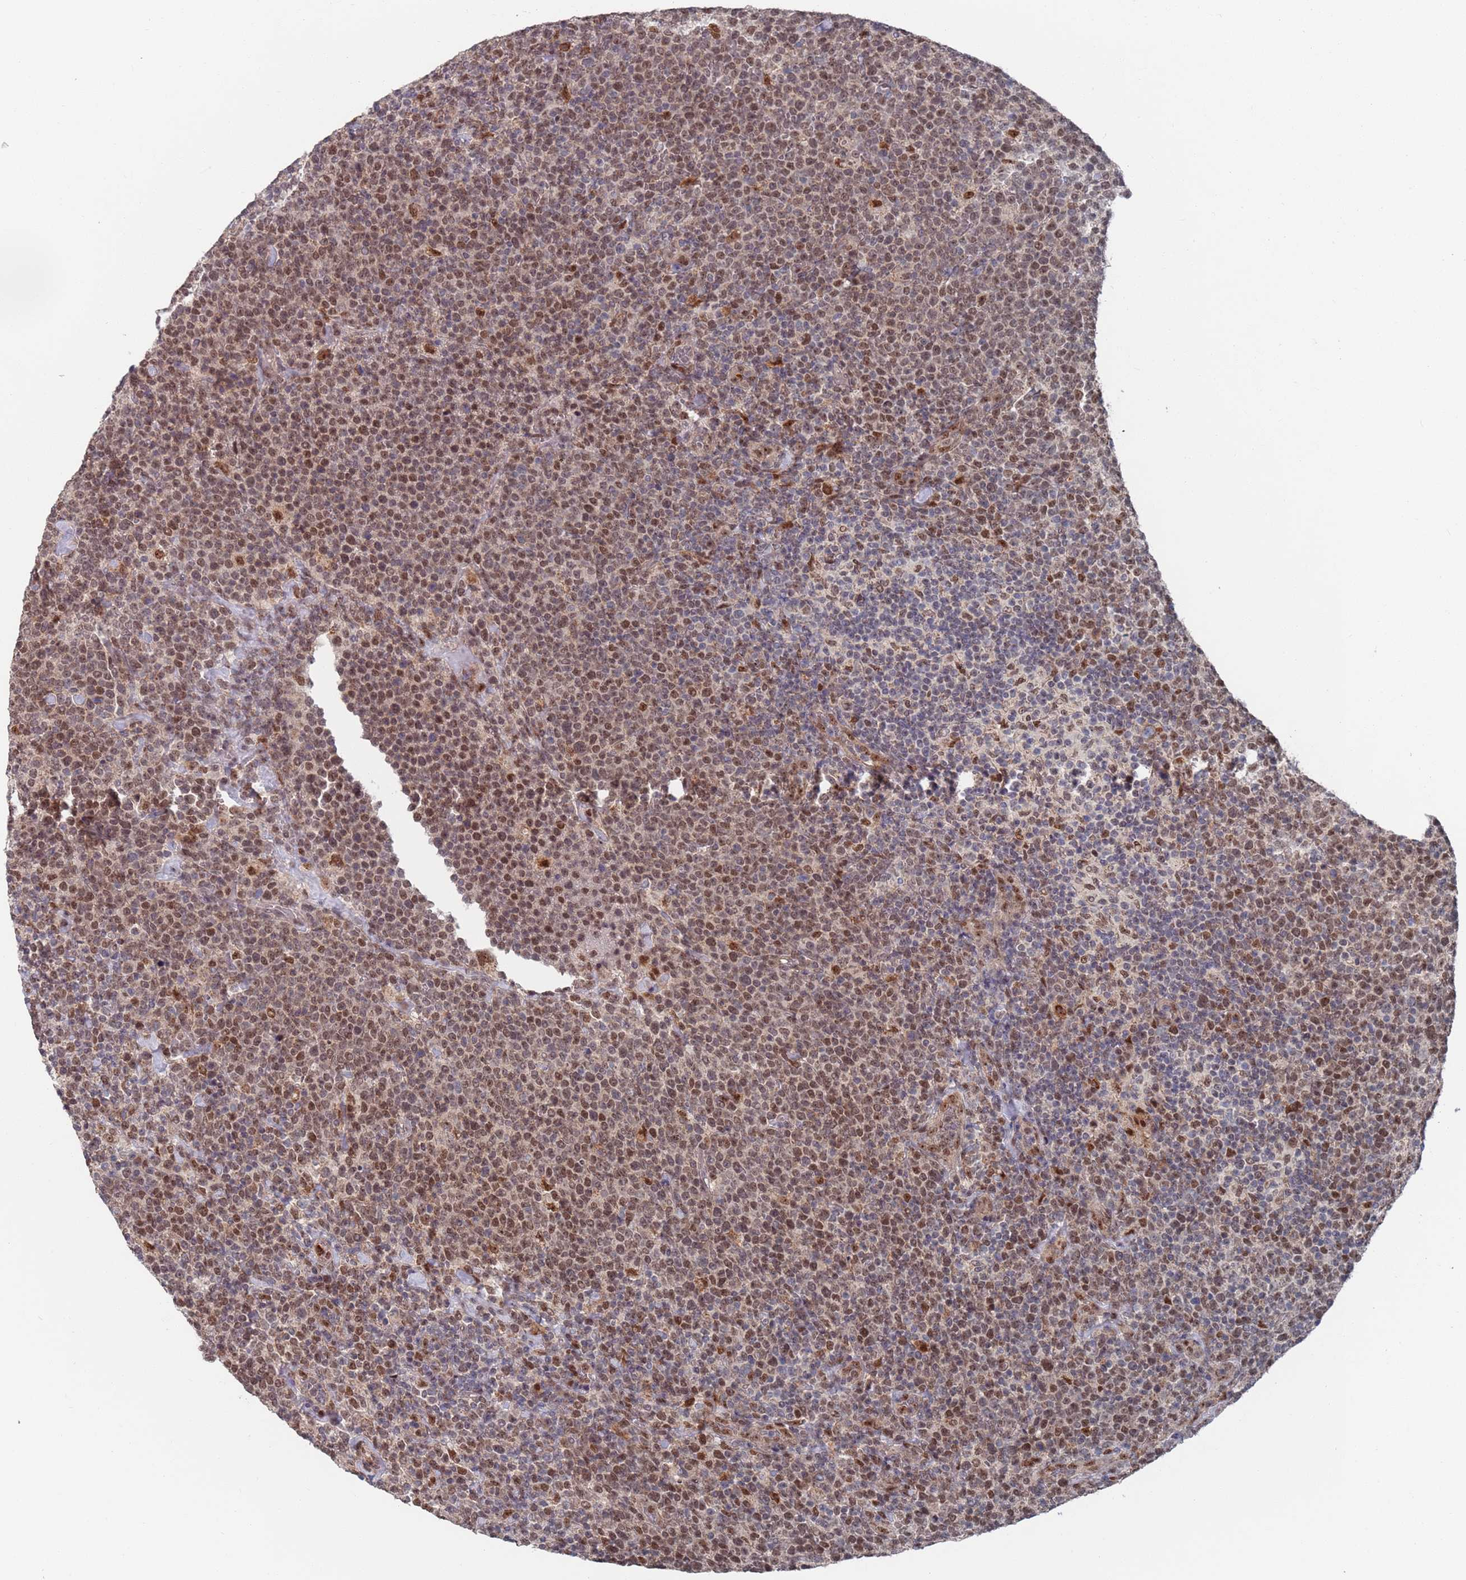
{"staining": {"intensity": "moderate", "quantity": ">75%", "location": "nuclear"}, "tissue": "lymphoma", "cell_type": "Tumor cells", "image_type": "cancer", "snomed": [{"axis": "morphology", "description": "Malignant lymphoma, non-Hodgkin's type, High grade"}, {"axis": "topography", "description": "Lymph node"}], "caption": "Immunohistochemistry of human lymphoma displays medium levels of moderate nuclear positivity in about >75% of tumor cells. The staining is performed using DAB (3,3'-diaminobenzidine) brown chromogen to label protein expression. The nuclei are counter-stained blue using hematoxylin.", "gene": "RPP25", "patient": {"sex": "male", "age": 61}}